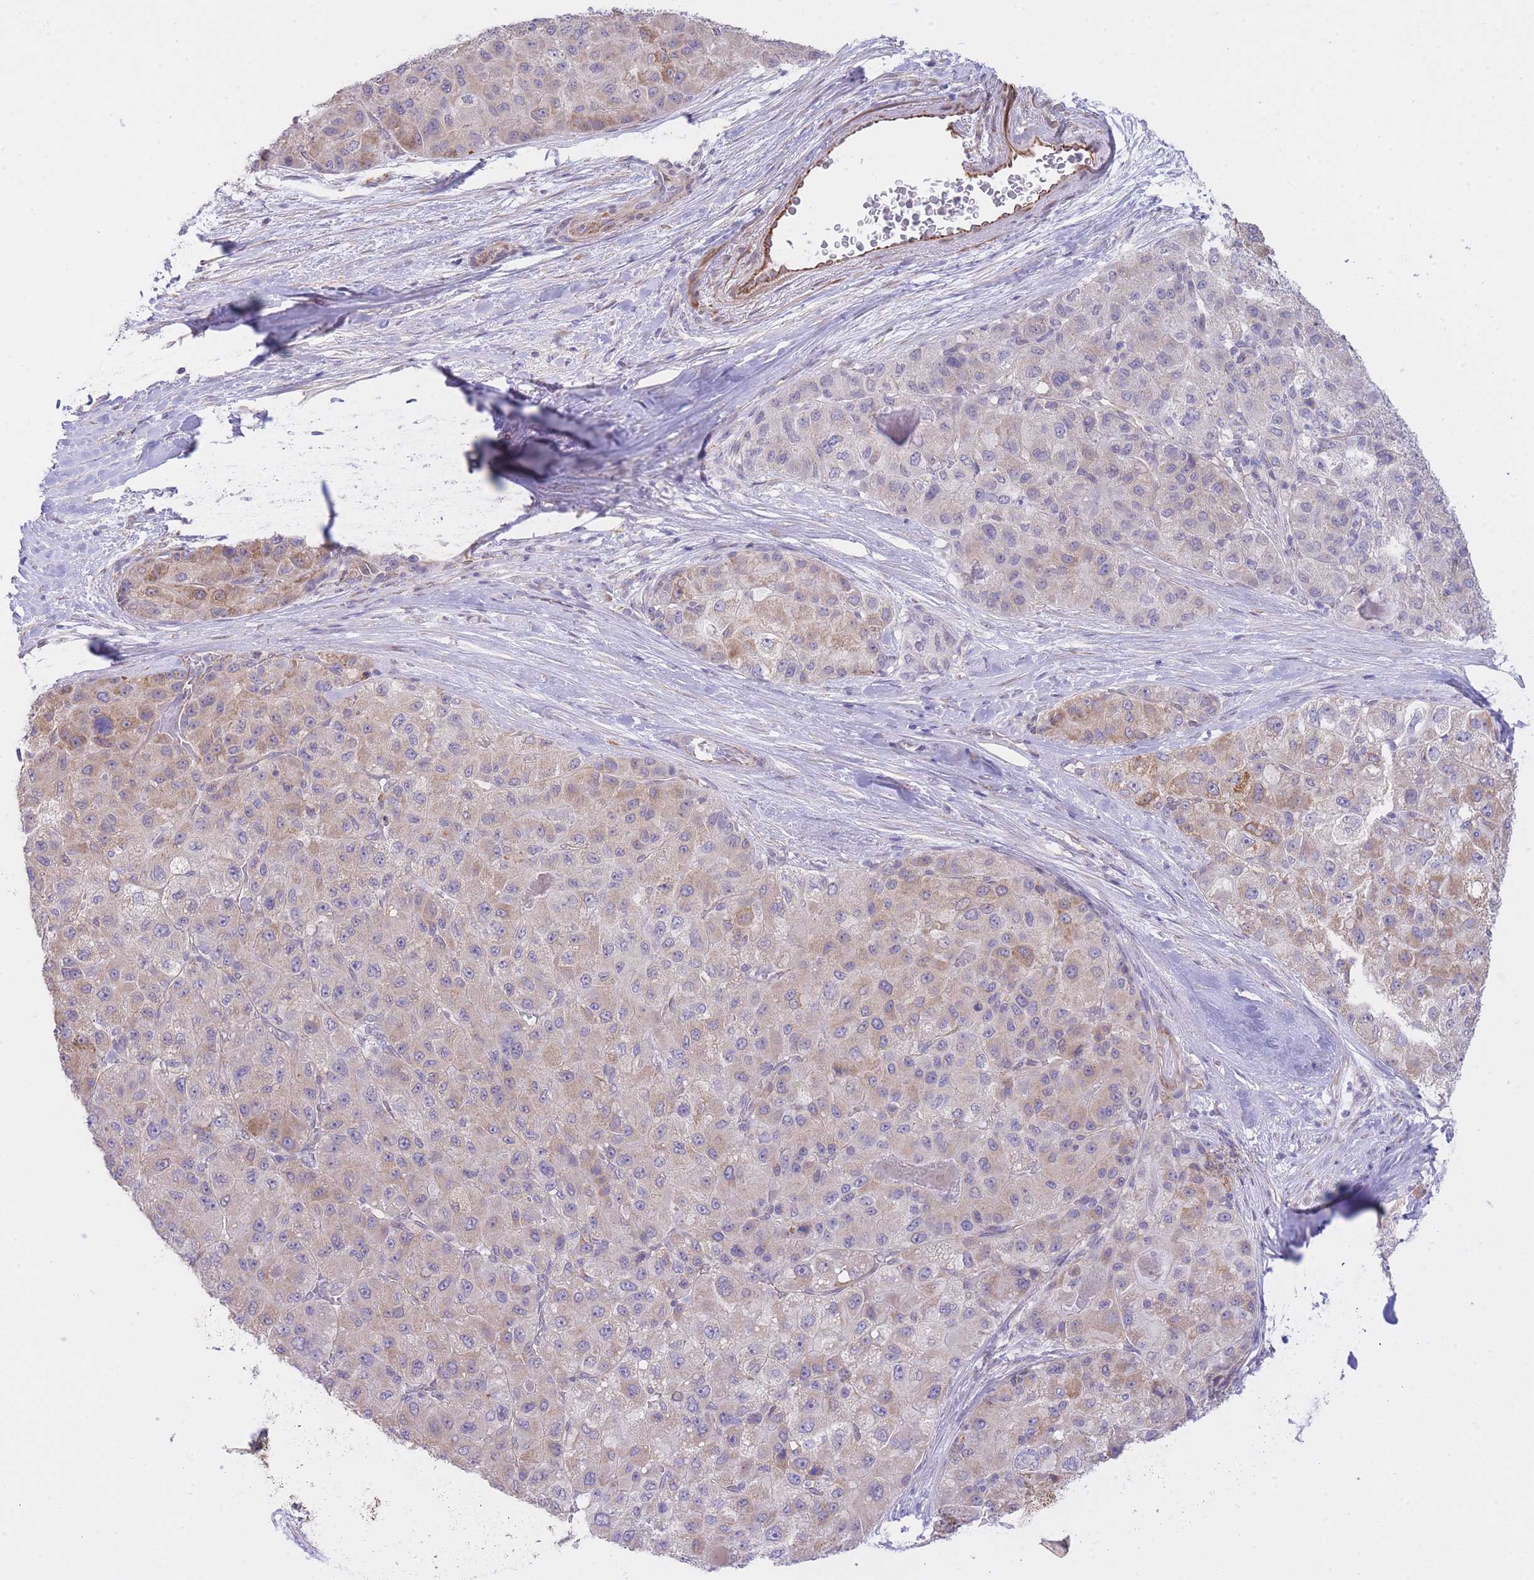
{"staining": {"intensity": "weak", "quantity": "25%-75%", "location": "cytoplasmic/membranous"}, "tissue": "liver cancer", "cell_type": "Tumor cells", "image_type": "cancer", "snomed": [{"axis": "morphology", "description": "Carcinoma, Hepatocellular, NOS"}, {"axis": "topography", "description": "Liver"}], "caption": "Weak cytoplasmic/membranous staining is seen in approximately 25%-75% of tumor cells in liver cancer (hepatocellular carcinoma).", "gene": "CTBP1", "patient": {"sex": "male", "age": 80}}